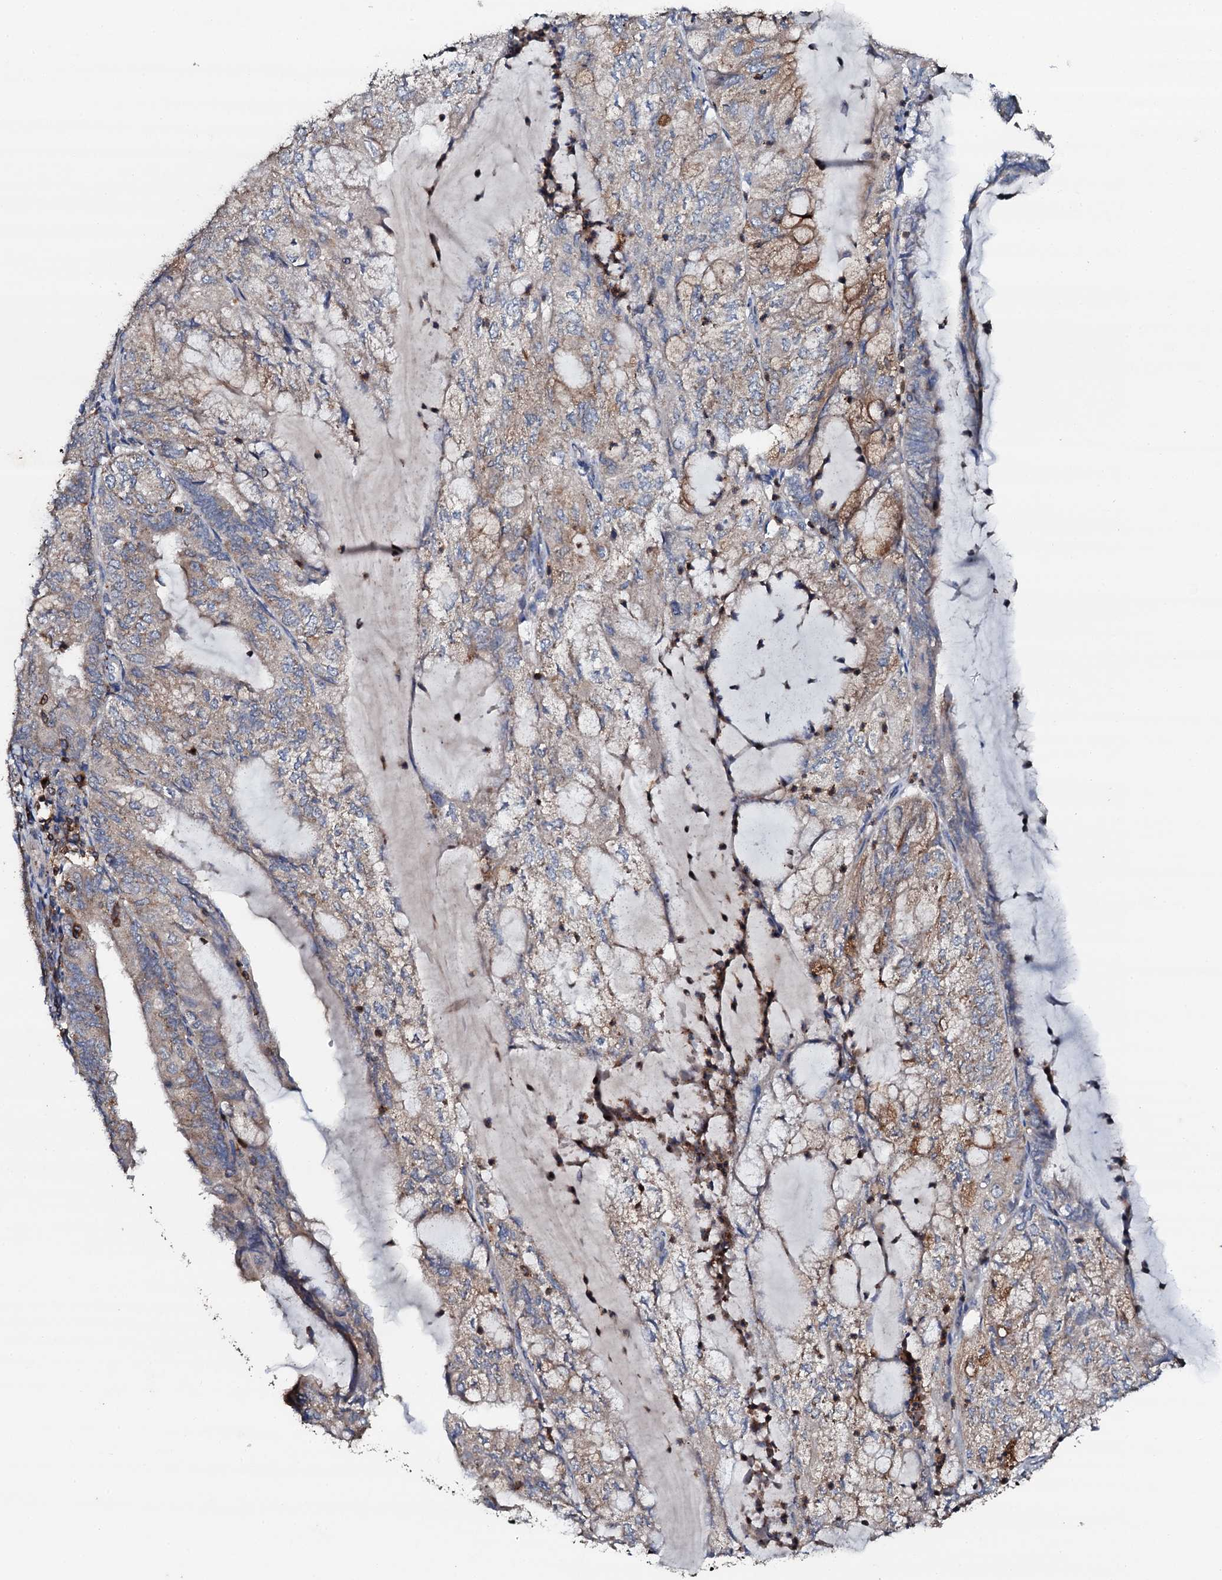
{"staining": {"intensity": "moderate", "quantity": "25%-75%", "location": "cytoplasmic/membranous"}, "tissue": "endometrial cancer", "cell_type": "Tumor cells", "image_type": "cancer", "snomed": [{"axis": "morphology", "description": "Adenocarcinoma, NOS"}, {"axis": "topography", "description": "Endometrium"}], "caption": "Brown immunohistochemical staining in adenocarcinoma (endometrial) exhibits moderate cytoplasmic/membranous positivity in about 25%-75% of tumor cells.", "gene": "GRK2", "patient": {"sex": "female", "age": 81}}